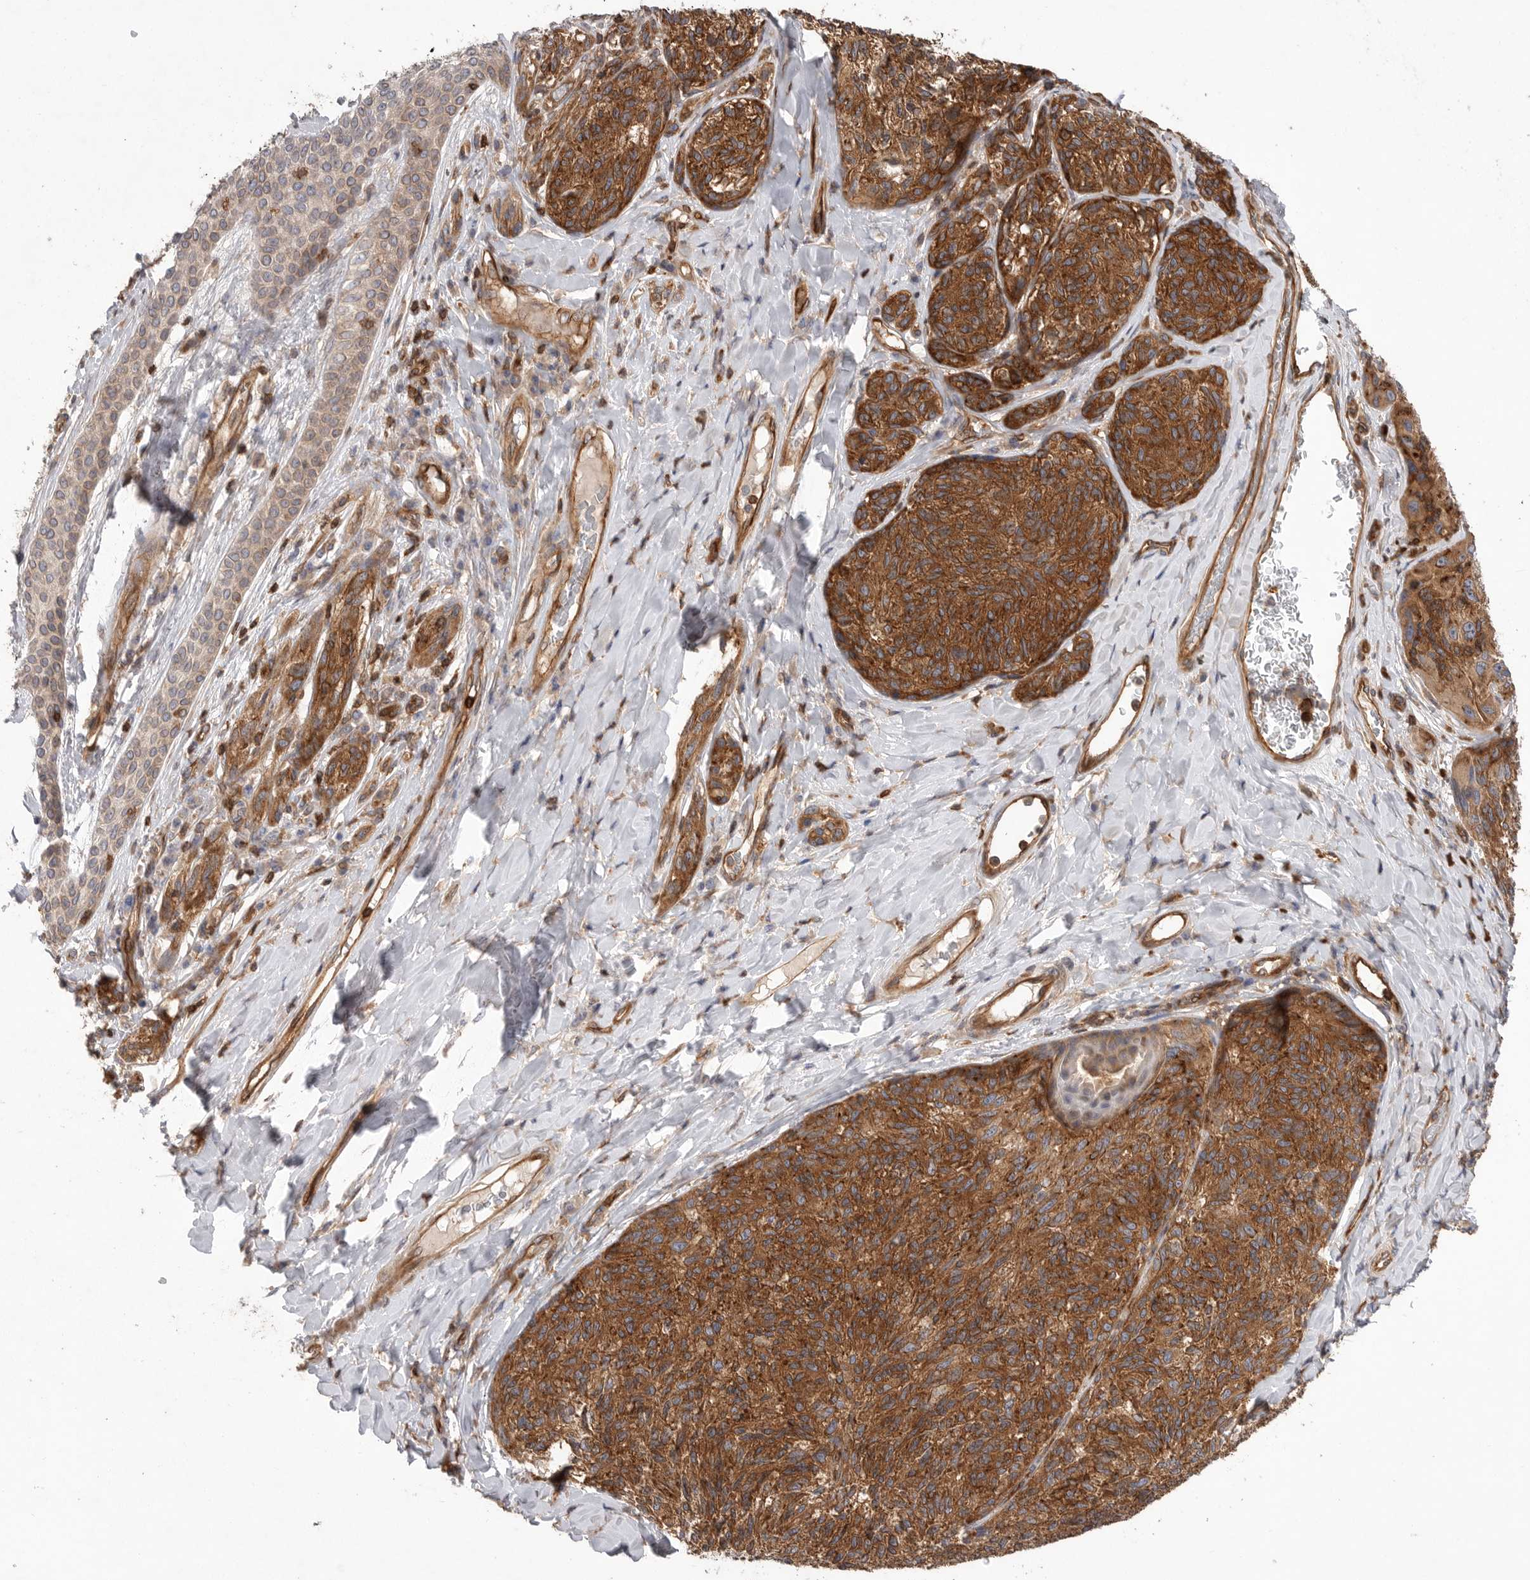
{"staining": {"intensity": "strong", "quantity": ">75%", "location": "cytoplasmic/membranous"}, "tissue": "melanoma", "cell_type": "Tumor cells", "image_type": "cancer", "snomed": [{"axis": "morphology", "description": "Malignant melanoma, NOS"}, {"axis": "topography", "description": "Skin"}], "caption": "Immunohistochemistry image of malignant melanoma stained for a protein (brown), which reveals high levels of strong cytoplasmic/membranous expression in approximately >75% of tumor cells.", "gene": "PRKCH", "patient": {"sex": "female", "age": 73}}